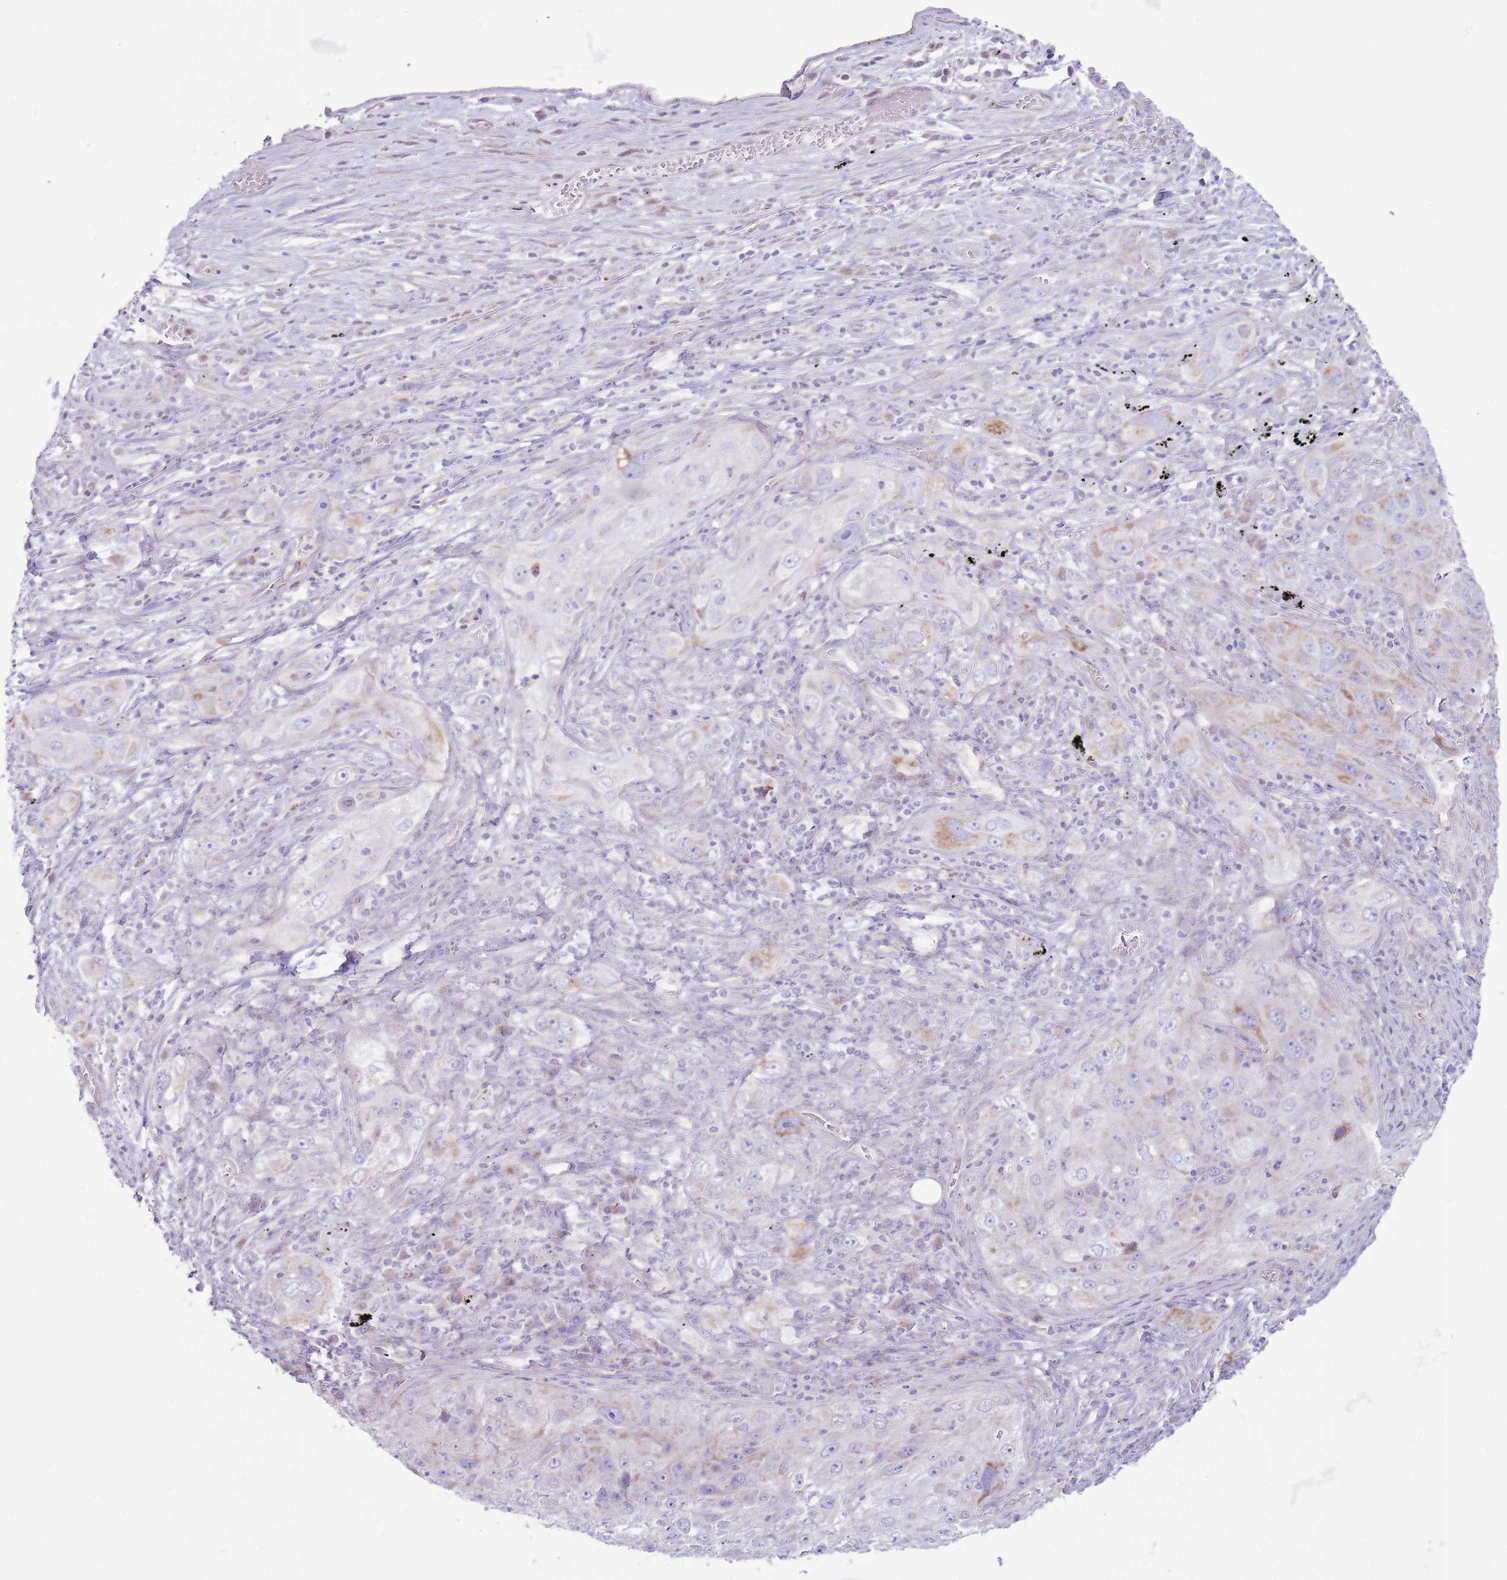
{"staining": {"intensity": "weak", "quantity": "<25%", "location": "cytoplasmic/membranous"}, "tissue": "lung cancer", "cell_type": "Tumor cells", "image_type": "cancer", "snomed": [{"axis": "morphology", "description": "Squamous cell carcinoma, NOS"}, {"axis": "topography", "description": "Lung"}], "caption": "The image demonstrates no significant expression in tumor cells of lung squamous cell carcinoma.", "gene": "OAZ2", "patient": {"sex": "female", "age": 69}}